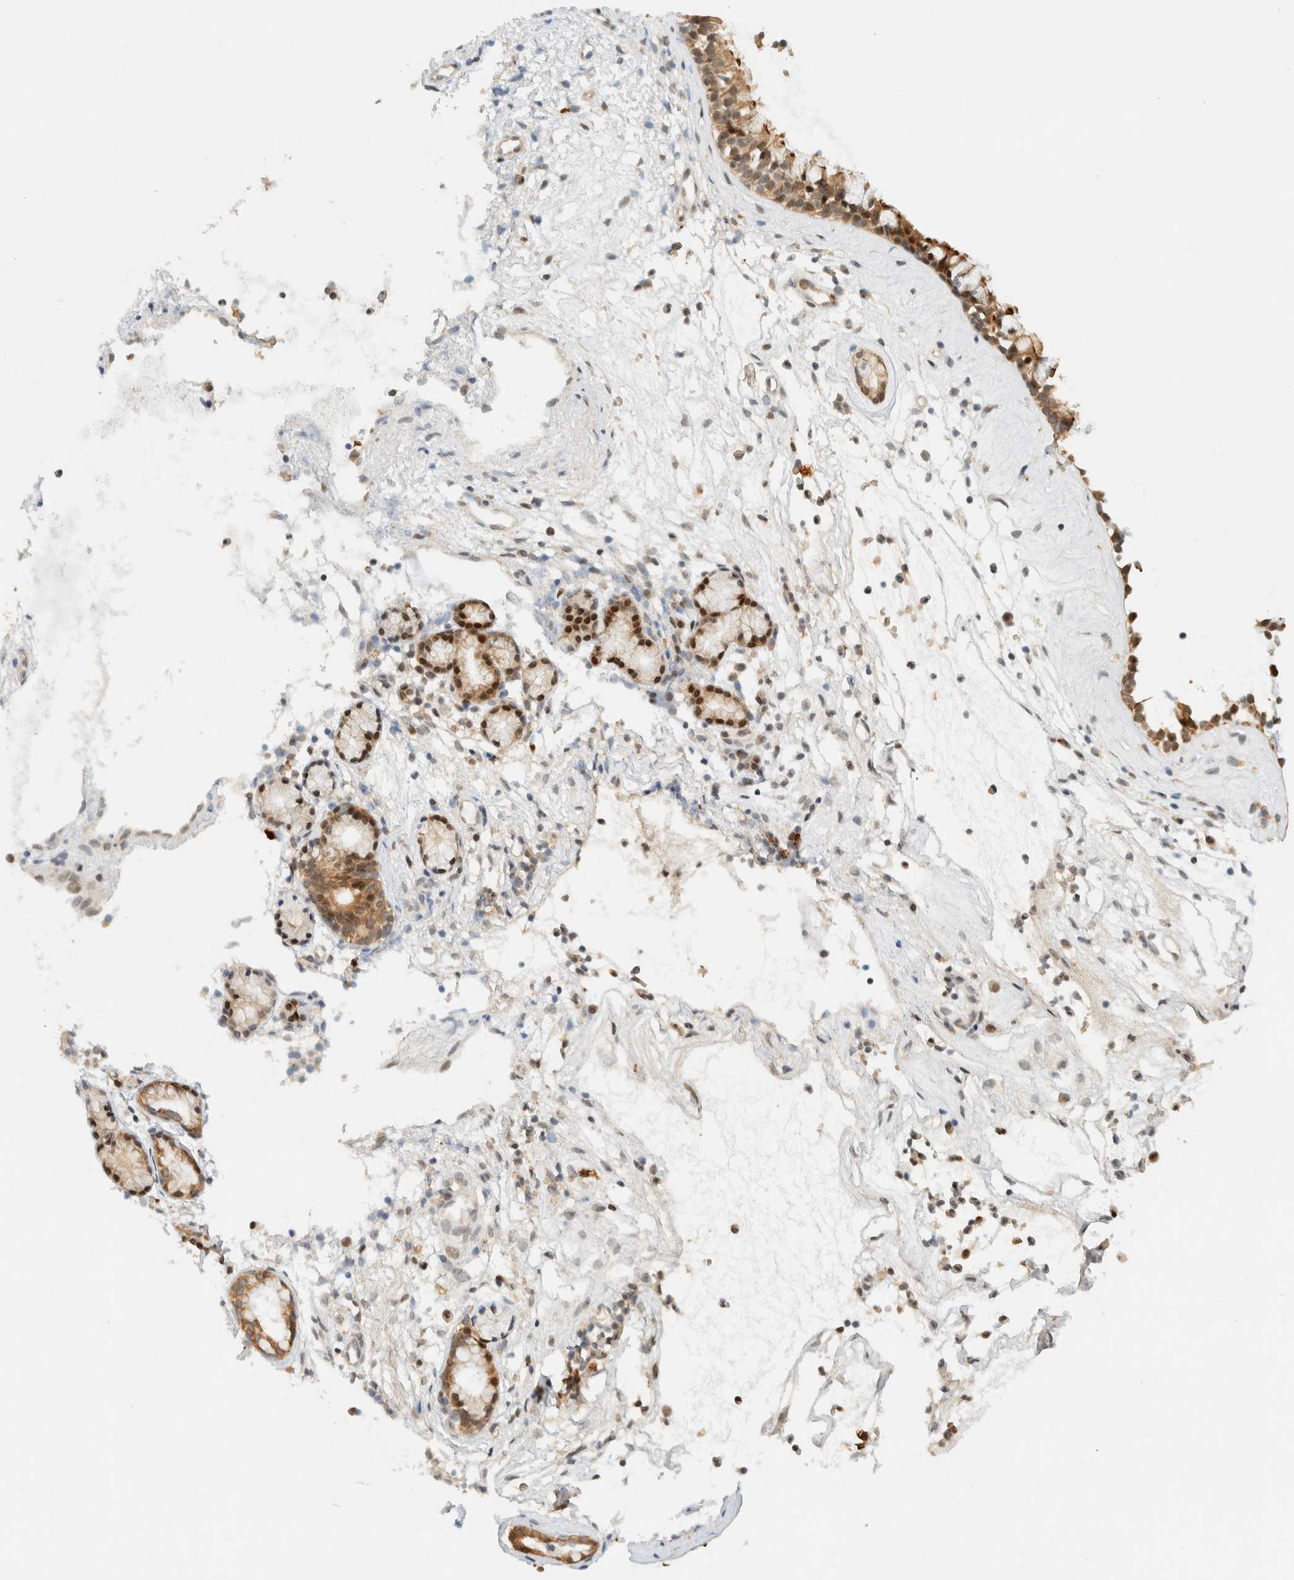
{"staining": {"intensity": "moderate", "quantity": ">75%", "location": "cytoplasmic/membranous"}, "tissue": "nasopharynx", "cell_type": "Respiratory epithelial cells", "image_type": "normal", "snomed": [{"axis": "morphology", "description": "Normal tissue, NOS"}, {"axis": "topography", "description": "Nasopharynx"}], "caption": "IHC of unremarkable human nasopharynx shows medium levels of moderate cytoplasmic/membranous positivity in approximately >75% of respiratory epithelial cells.", "gene": "ZBTB34", "patient": {"sex": "female", "age": 42}}